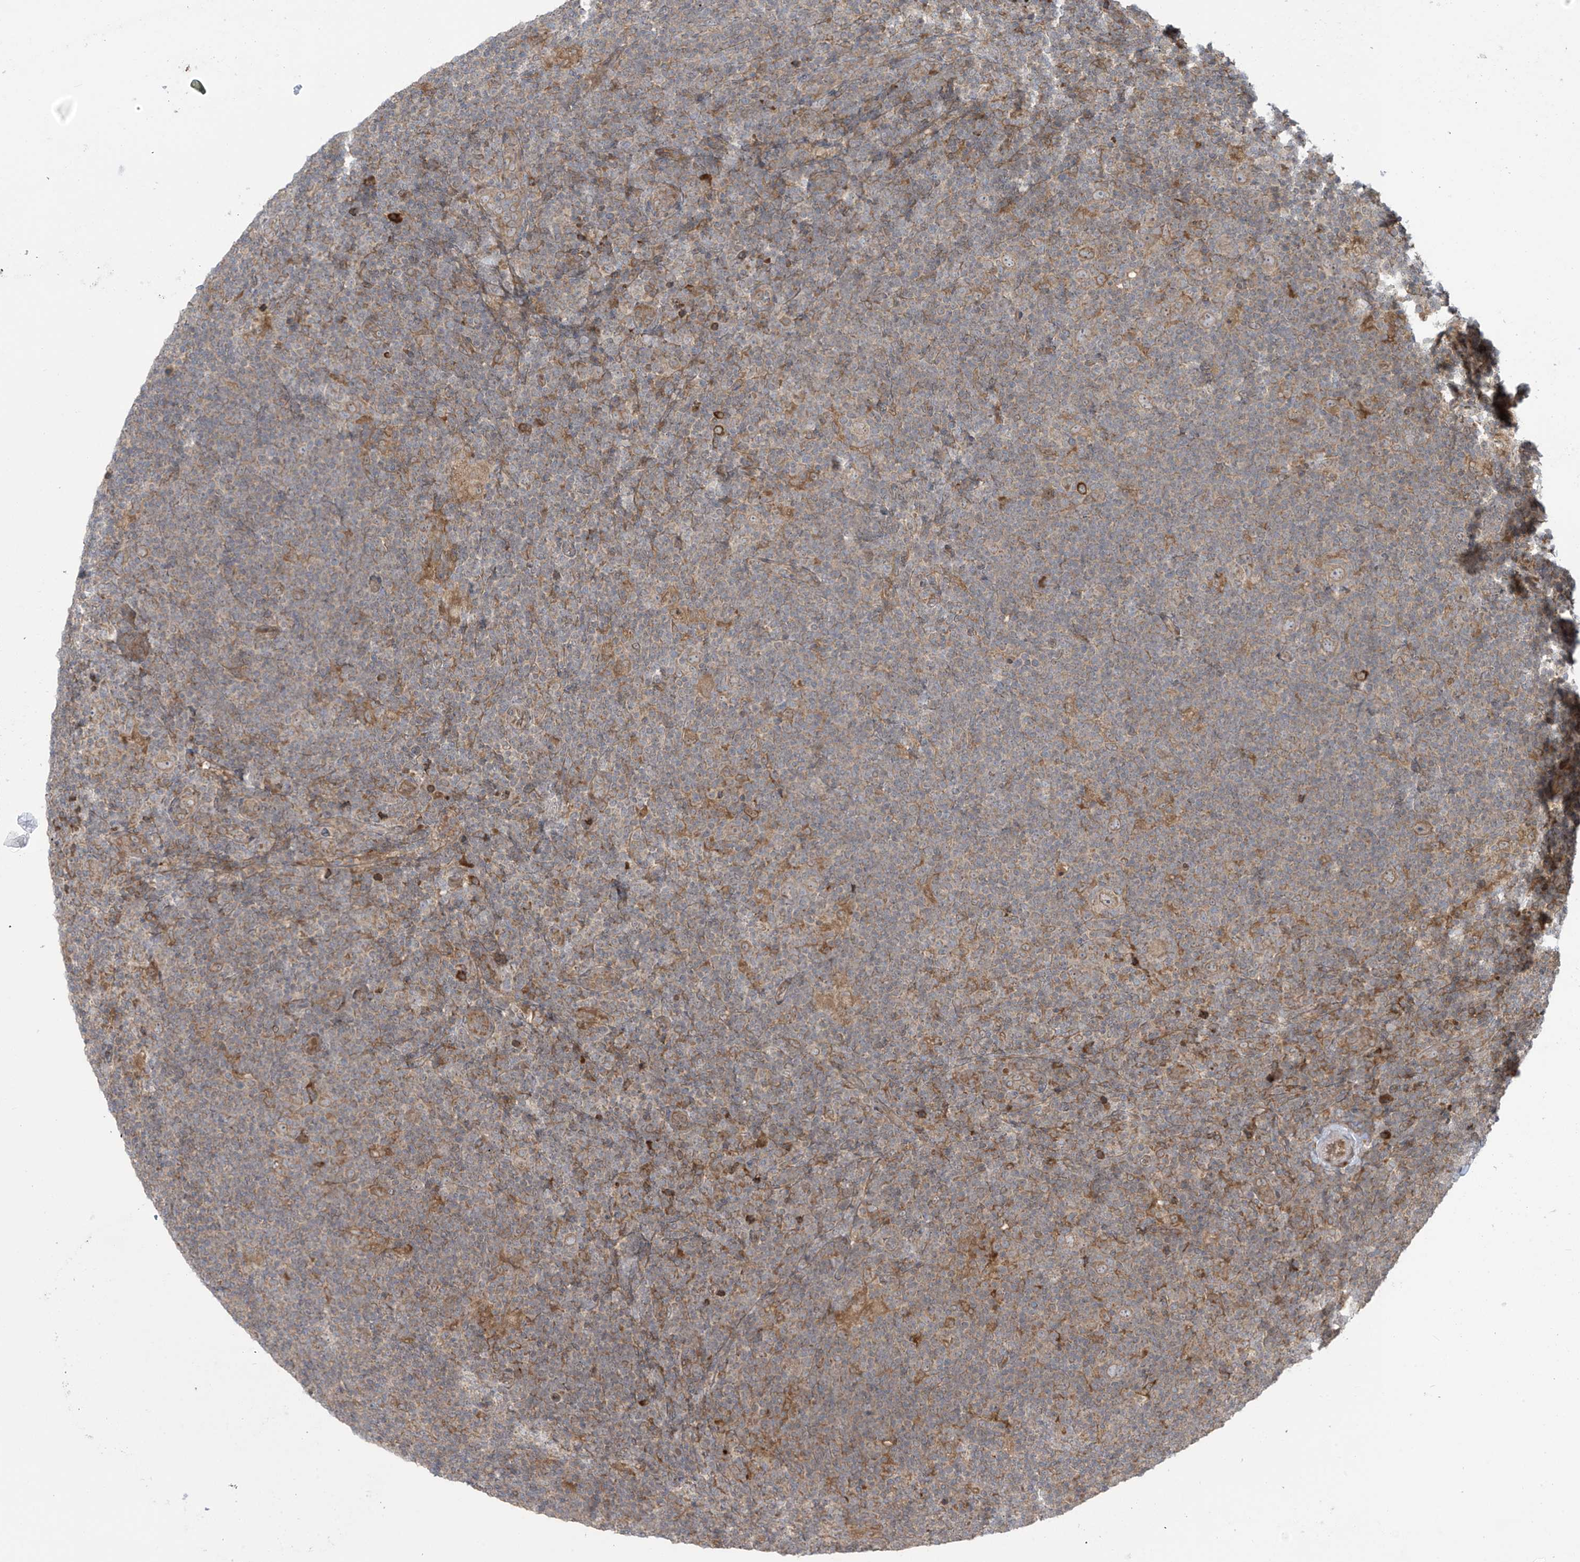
{"staining": {"intensity": "moderate", "quantity": ">75%", "location": "cytoplasmic/membranous"}, "tissue": "lymphoma", "cell_type": "Tumor cells", "image_type": "cancer", "snomed": [{"axis": "morphology", "description": "Hodgkin's disease, NOS"}, {"axis": "topography", "description": "Lymph node"}], "caption": "Immunohistochemistry (IHC) micrograph of human Hodgkin's disease stained for a protein (brown), which exhibits medium levels of moderate cytoplasmic/membranous staining in about >75% of tumor cells.", "gene": "PPAT", "patient": {"sex": "female", "age": 57}}